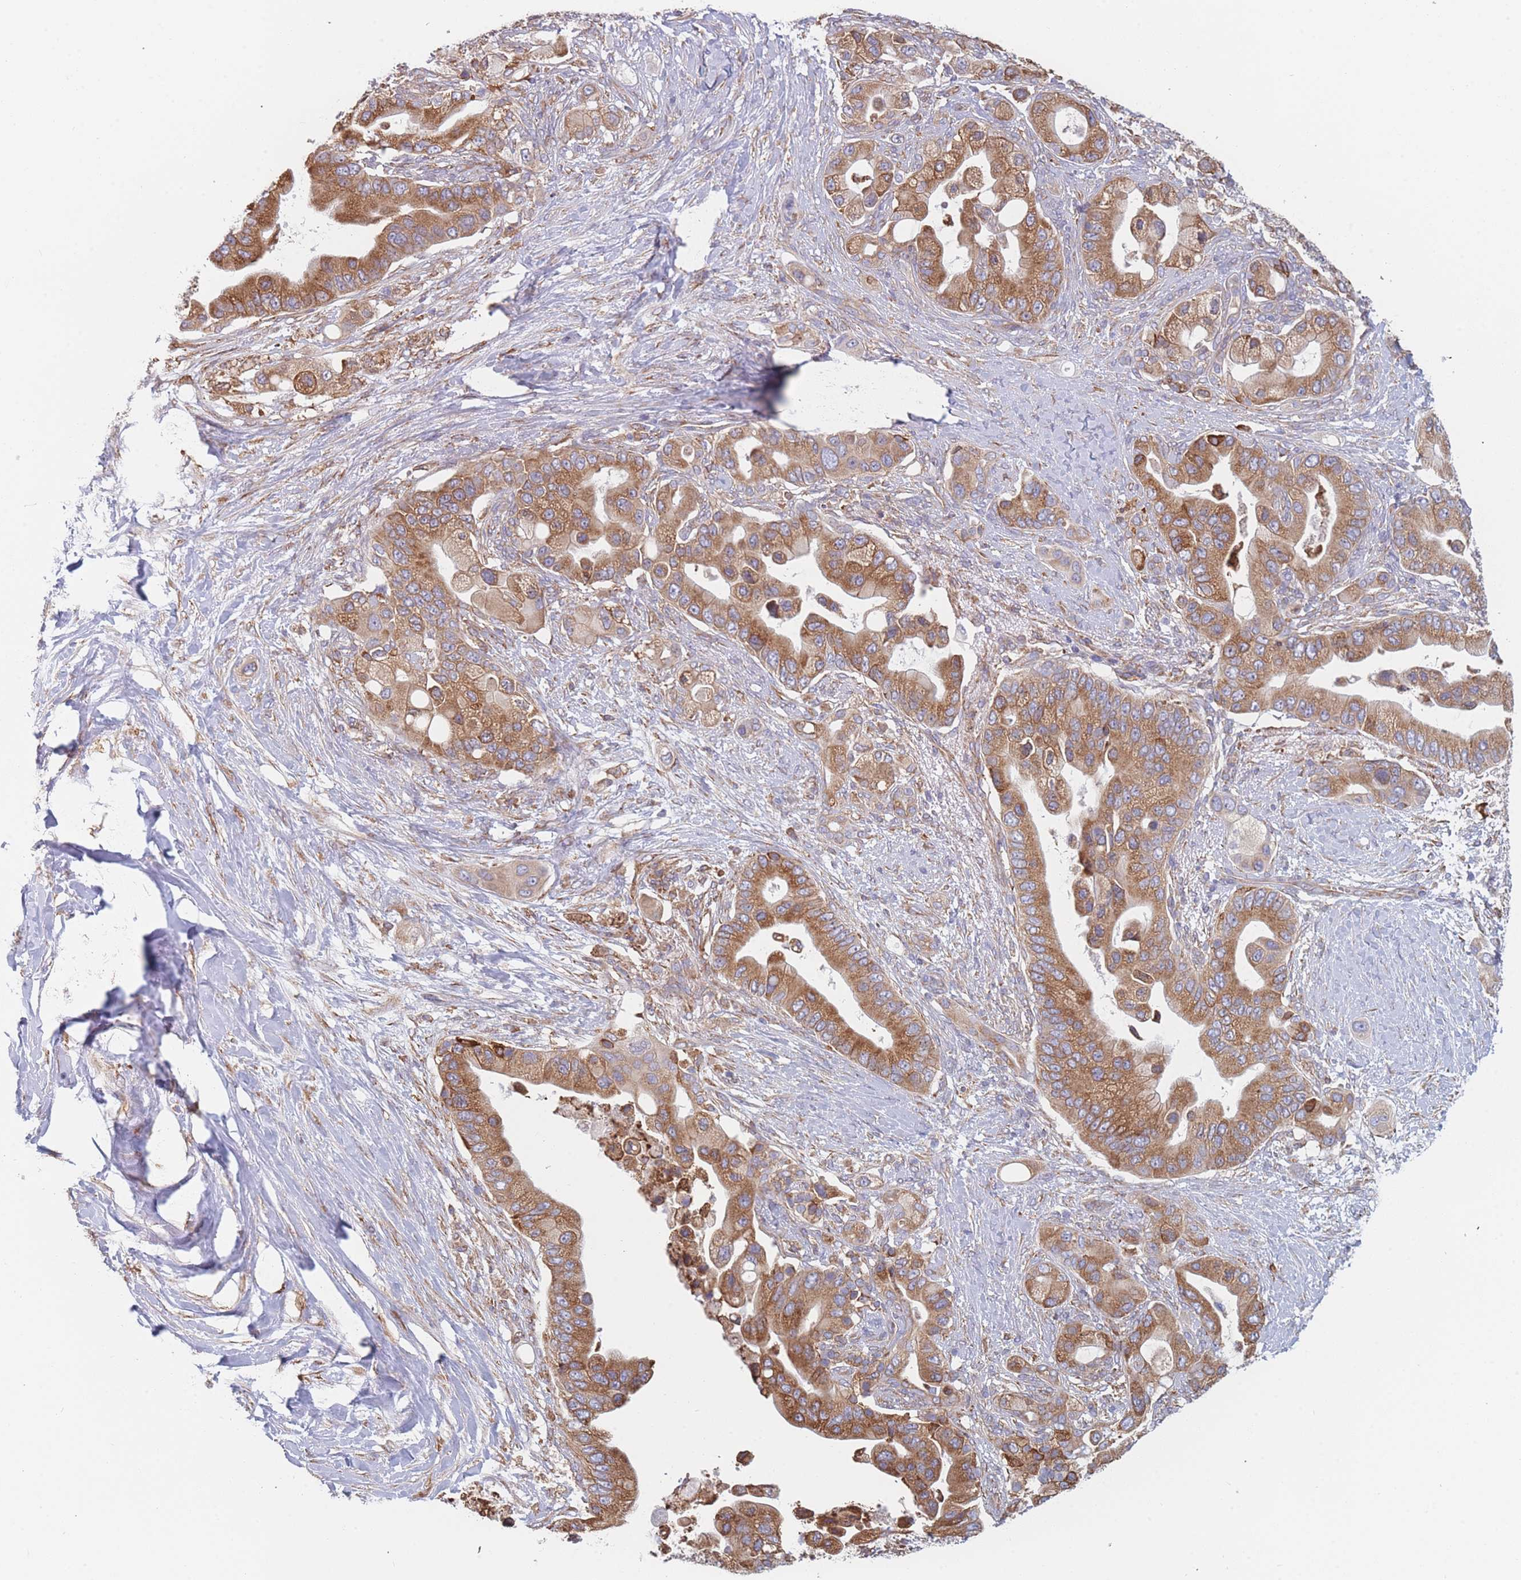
{"staining": {"intensity": "moderate", "quantity": ">75%", "location": "cytoplasmic/membranous"}, "tissue": "pancreatic cancer", "cell_type": "Tumor cells", "image_type": "cancer", "snomed": [{"axis": "morphology", "description": "Adenocarcinoma, NOS"}, {"axis": "topography", "description": "Pancreas"}], "caption": "Moderate cytoplasmic/membranous positivity is identified in about >75% of tumor cells in adenocarcinoma (pancreatic).", "gene": "OR7C2", "patient": {"sex": "male", "age": 57}}